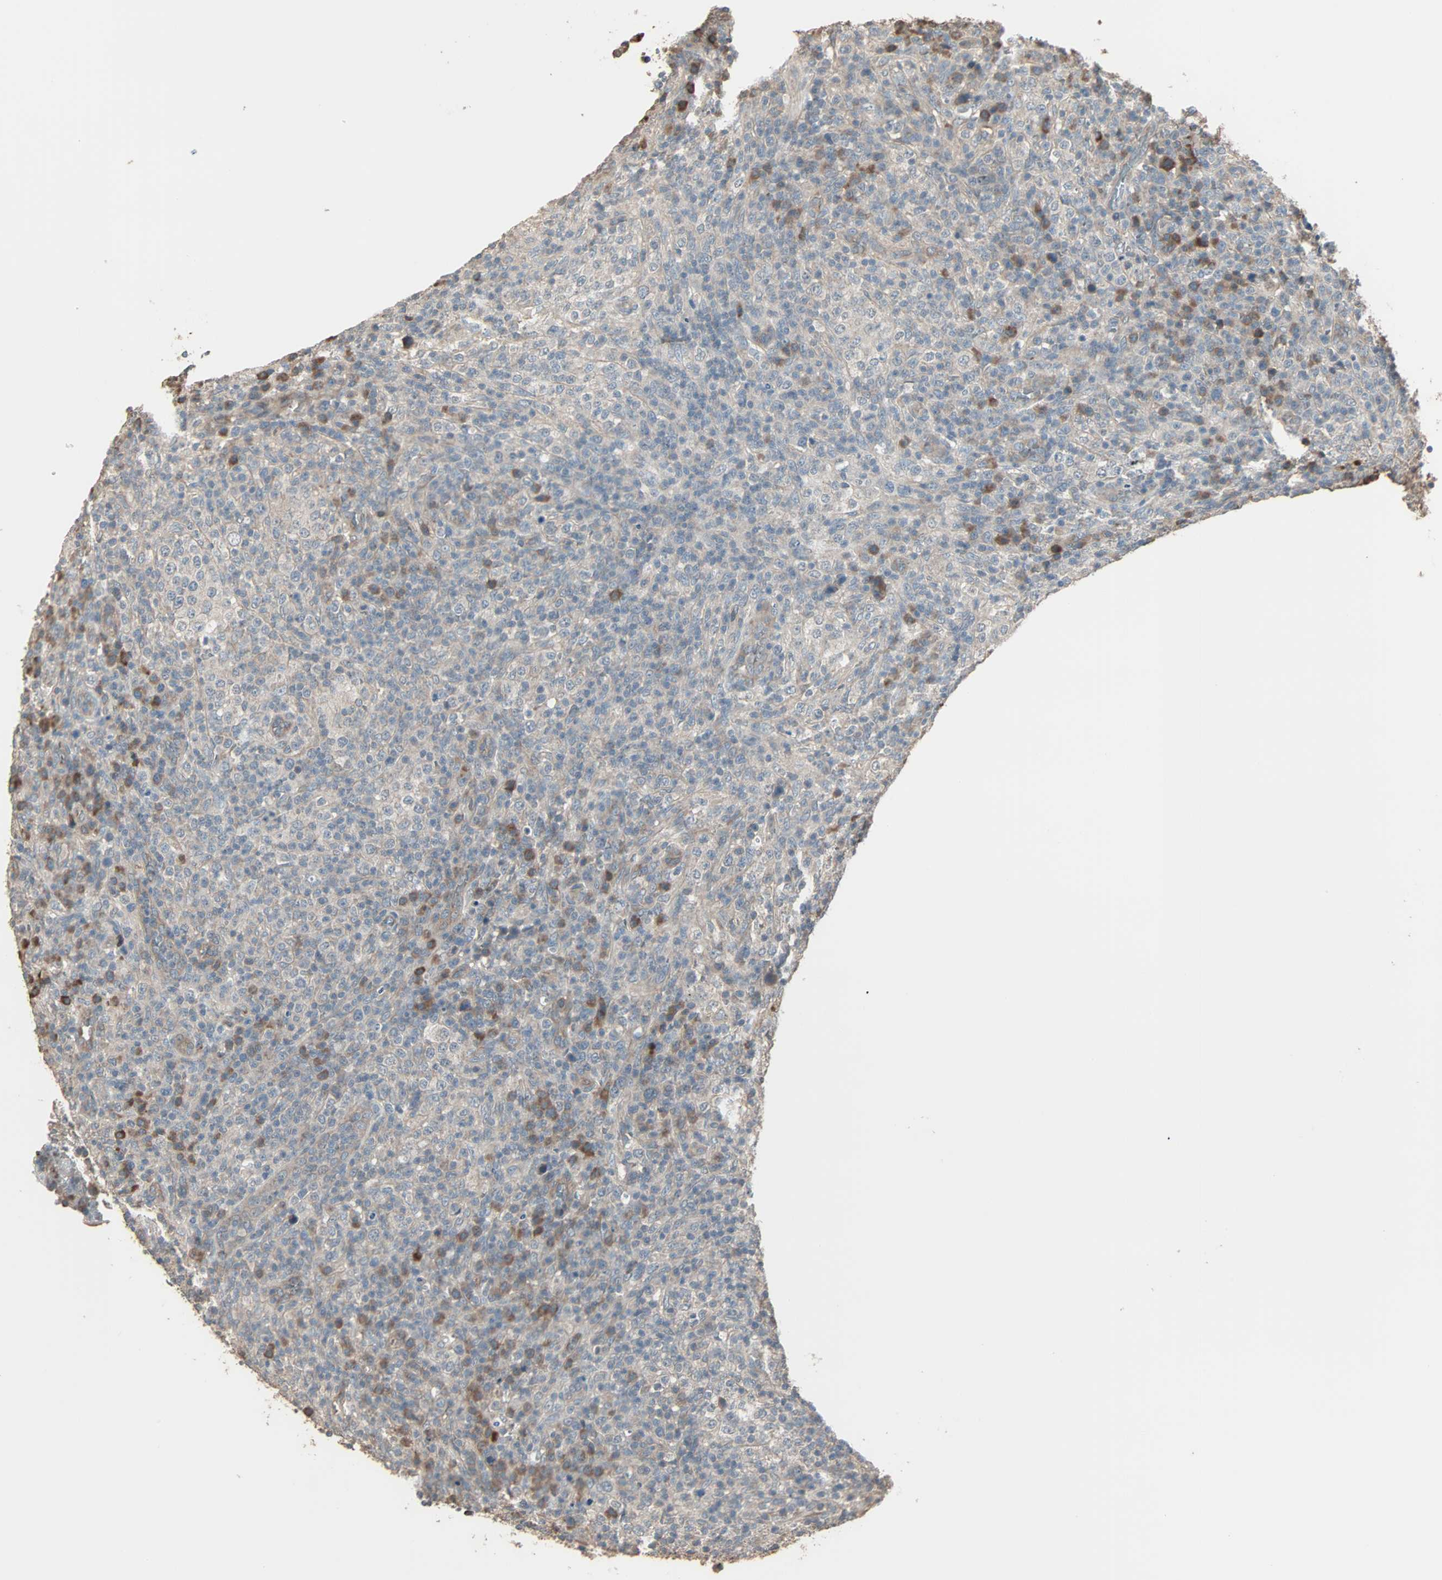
{"staining": {"intensity": "negative", "quantity": "none", "location": "none"}, "tissue": "lymphoma", "cell_type": "Tumor cells", "image_type": "cancer", "snomed": [{"axis": "morphology", "description": "Malignant lymphoma, non-Hodgkin's type, High grade"}, {"axis": "topography", "description": "Lymph node"}], "caption": "Protein analysis of high-grade malignant lymphoma, non-Hodgkin's type exhibits no significant positivity in tumor cells. (Brightfield microscopy of DAB (3,3'-diaminobenzidine) immunohistochemistry (IHC) at high magnification).", "gene": "GALNT3", "patient": {"sex": "female", "age": 76}}